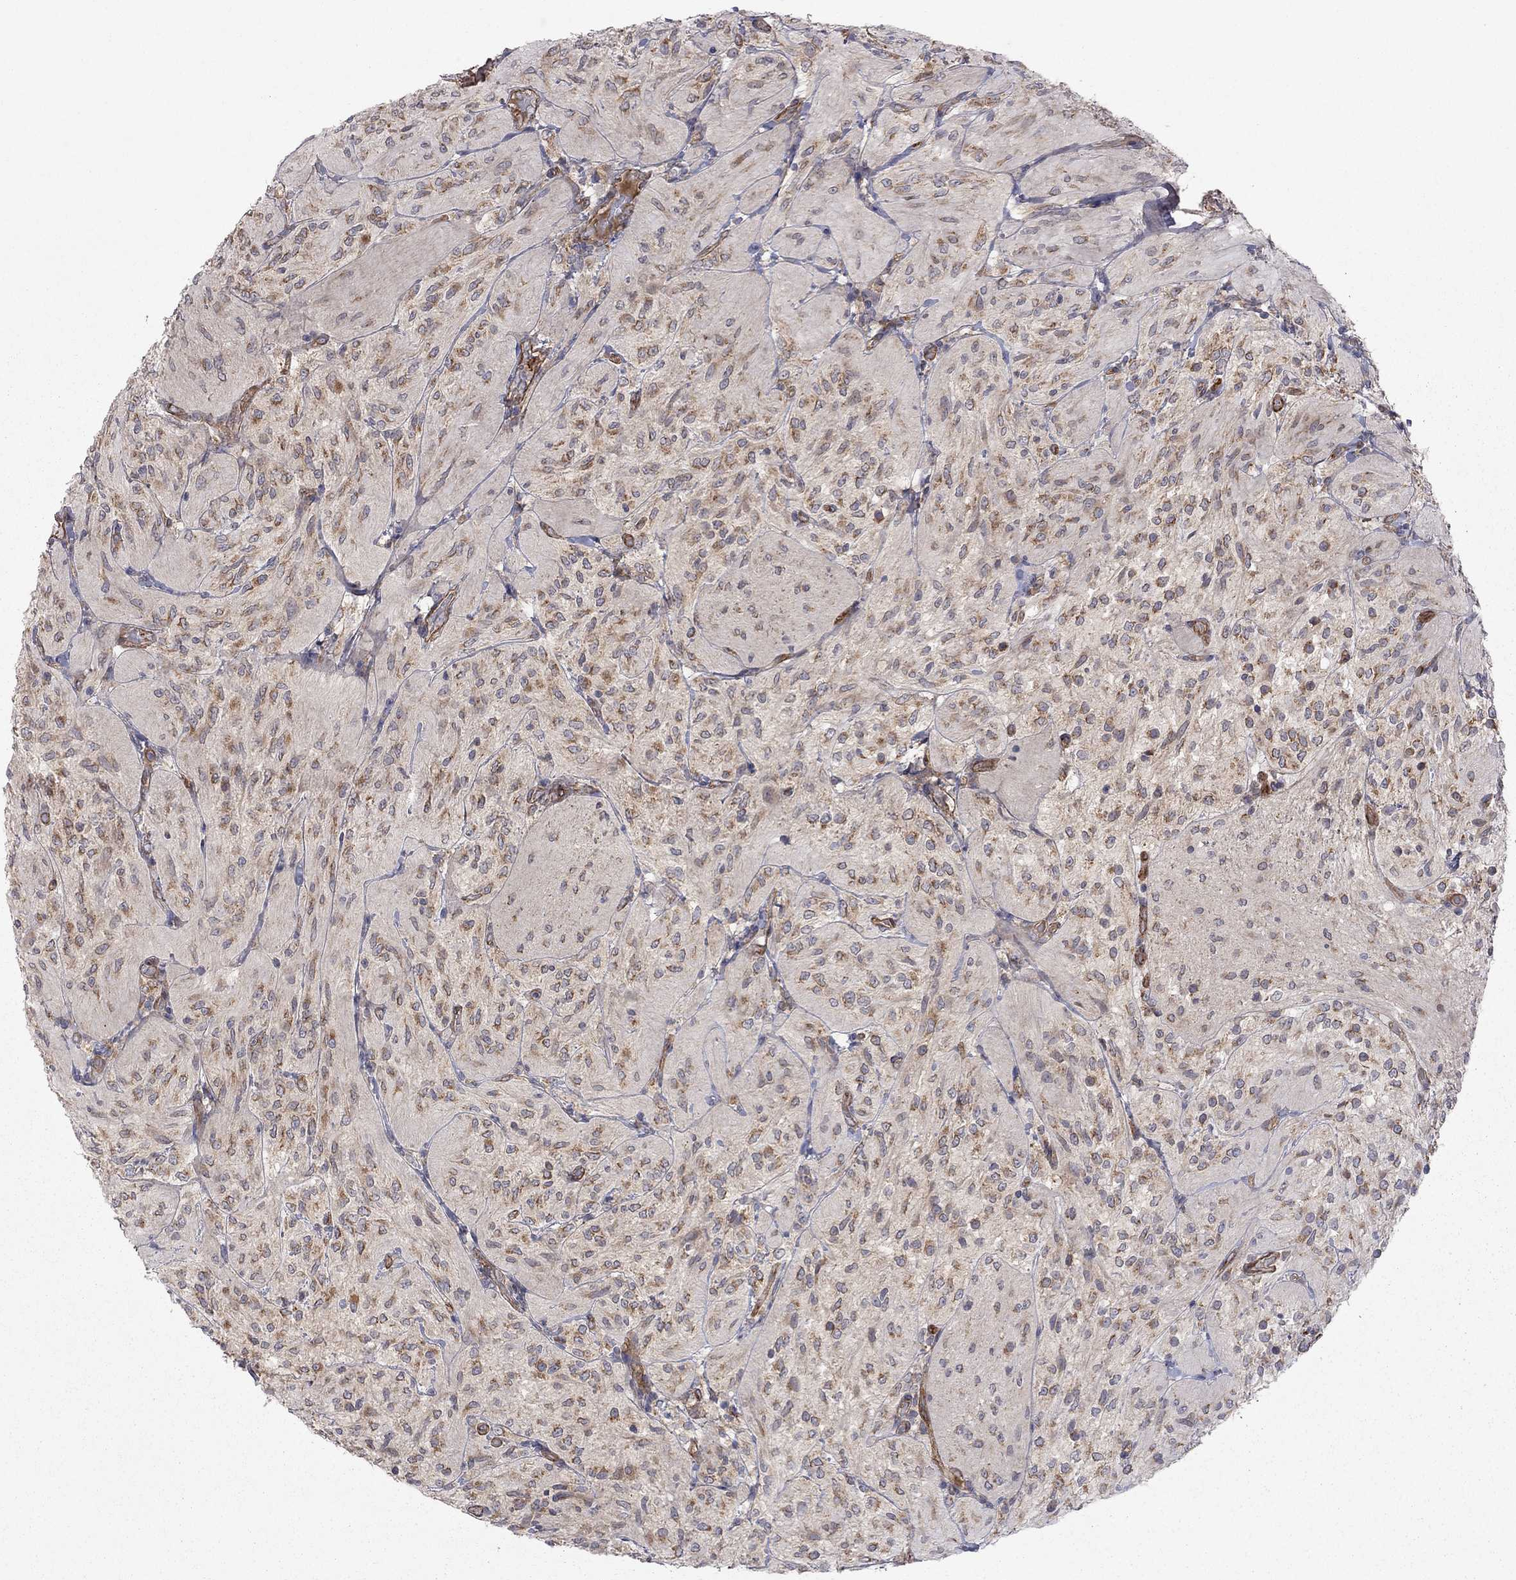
{"staining": {"intensity": "moderate", "quantity": "25%-75%", "location": "cytoplasmic/membranous"}, "tissue": "glioma", "cell_type": "Tumor cells", "image_type": "cancer", "snomed": [{"axis": "morphology", "description": "Glioma, malignant, Low grade"}, {"axis": "topography", "description": "Brain"}], "caption": "DAB immunohistochemical staining of glioma shows moderate cytoplasmic/membranous protein positivity in about 25%-75% of tumor cells. The staining was performed using DAB (3,3'-diaminobenzidine), with brown indicating positive protein expression. Nuclei are stained blue with hematoxylin.", "gene": "EXOC3L2", "patient": {"sex": "male", "age": 3}}